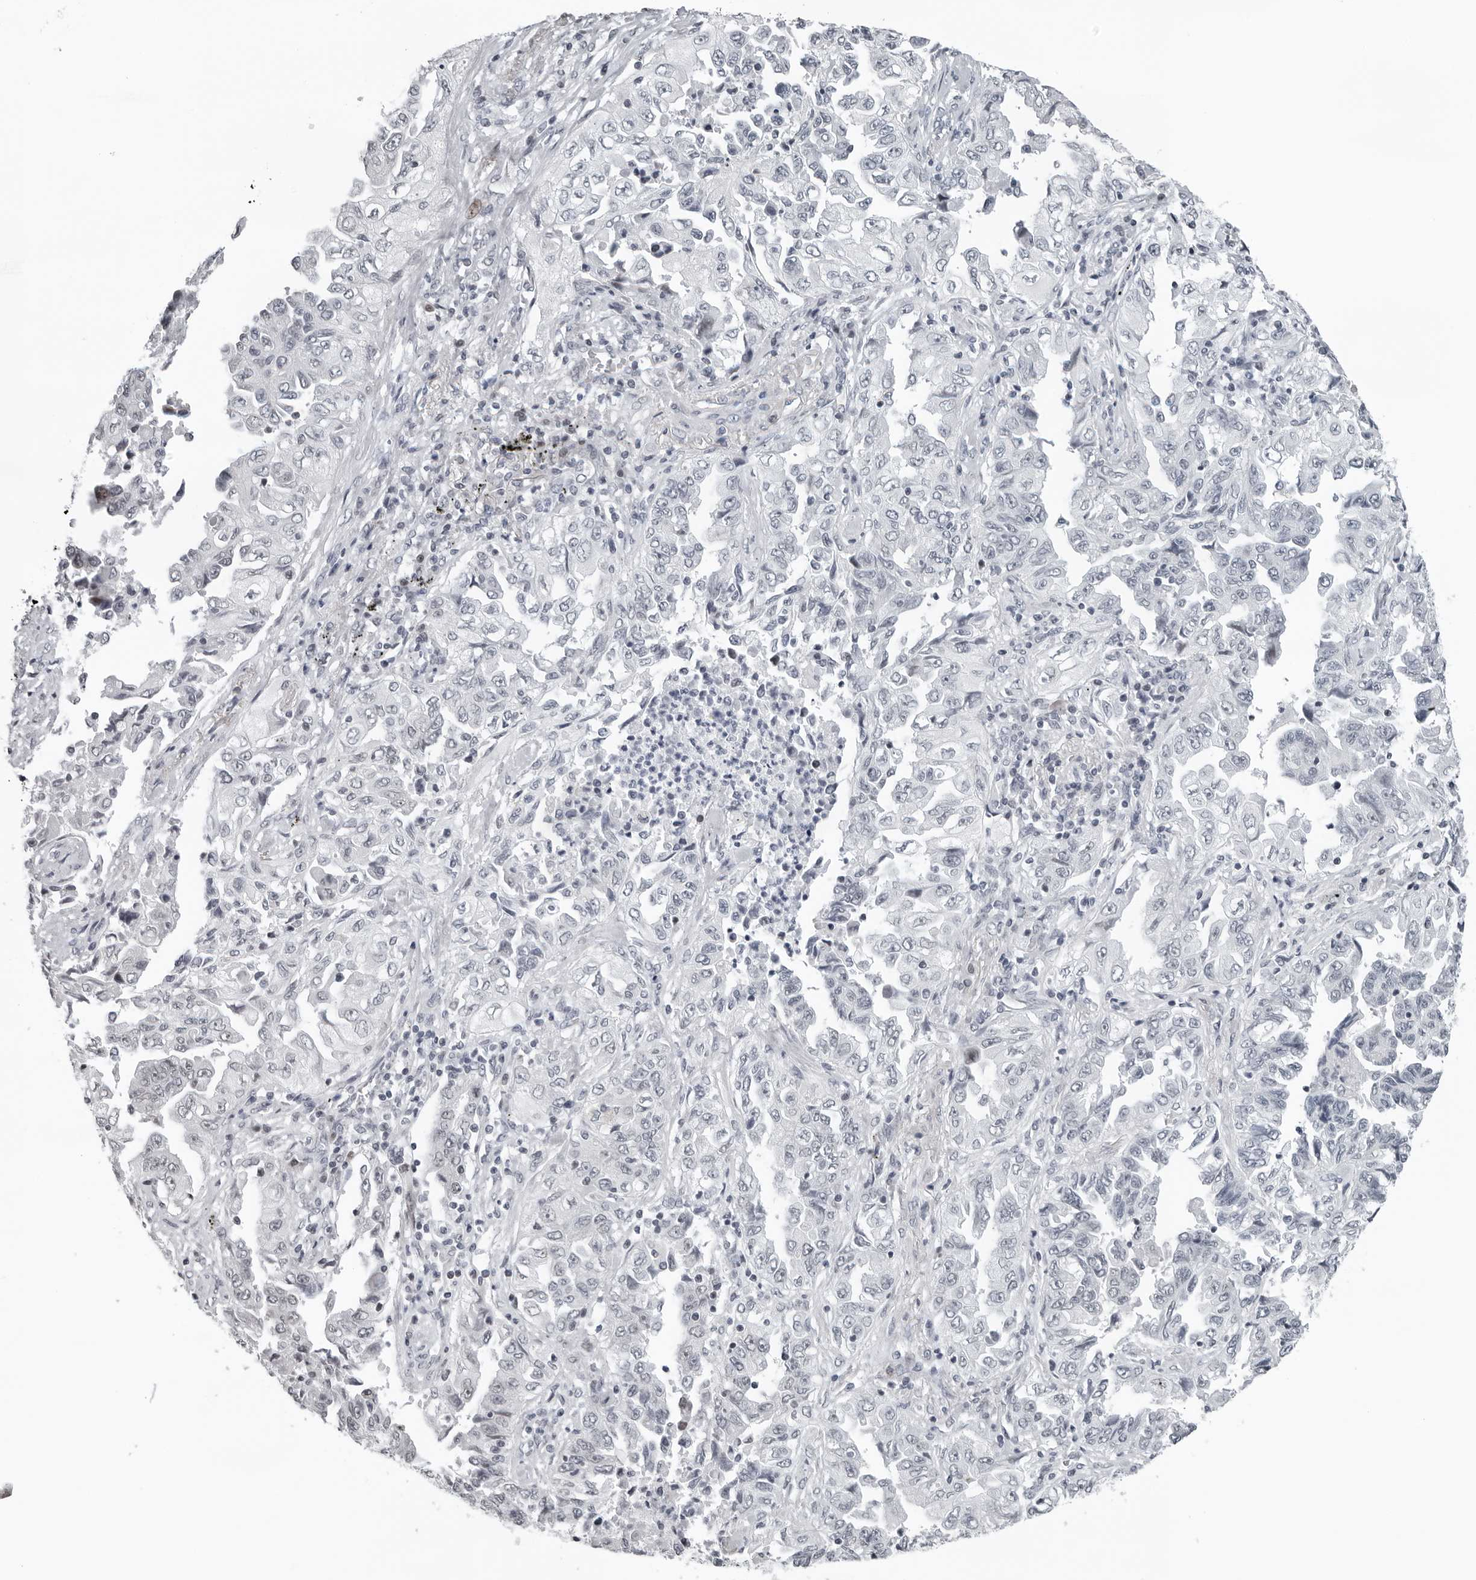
{"staining": {"intensity": "negative", "quantity": "none", "location": "none"}, "tissue": "lung cancer", "cell_type": "Tumor cells", "image_type": "cancer", "snomed": [{"axis": "morphology", "description": "Adenocarcinoma, NOS"}, {"axis": "topography", "description": "Lung"}], "caption": "The micrograph displays no staining of tumor cells in lung adenocarcinoma.", "gene": "PPP1R42", "patient": {"sex": "female", "age": 51}}